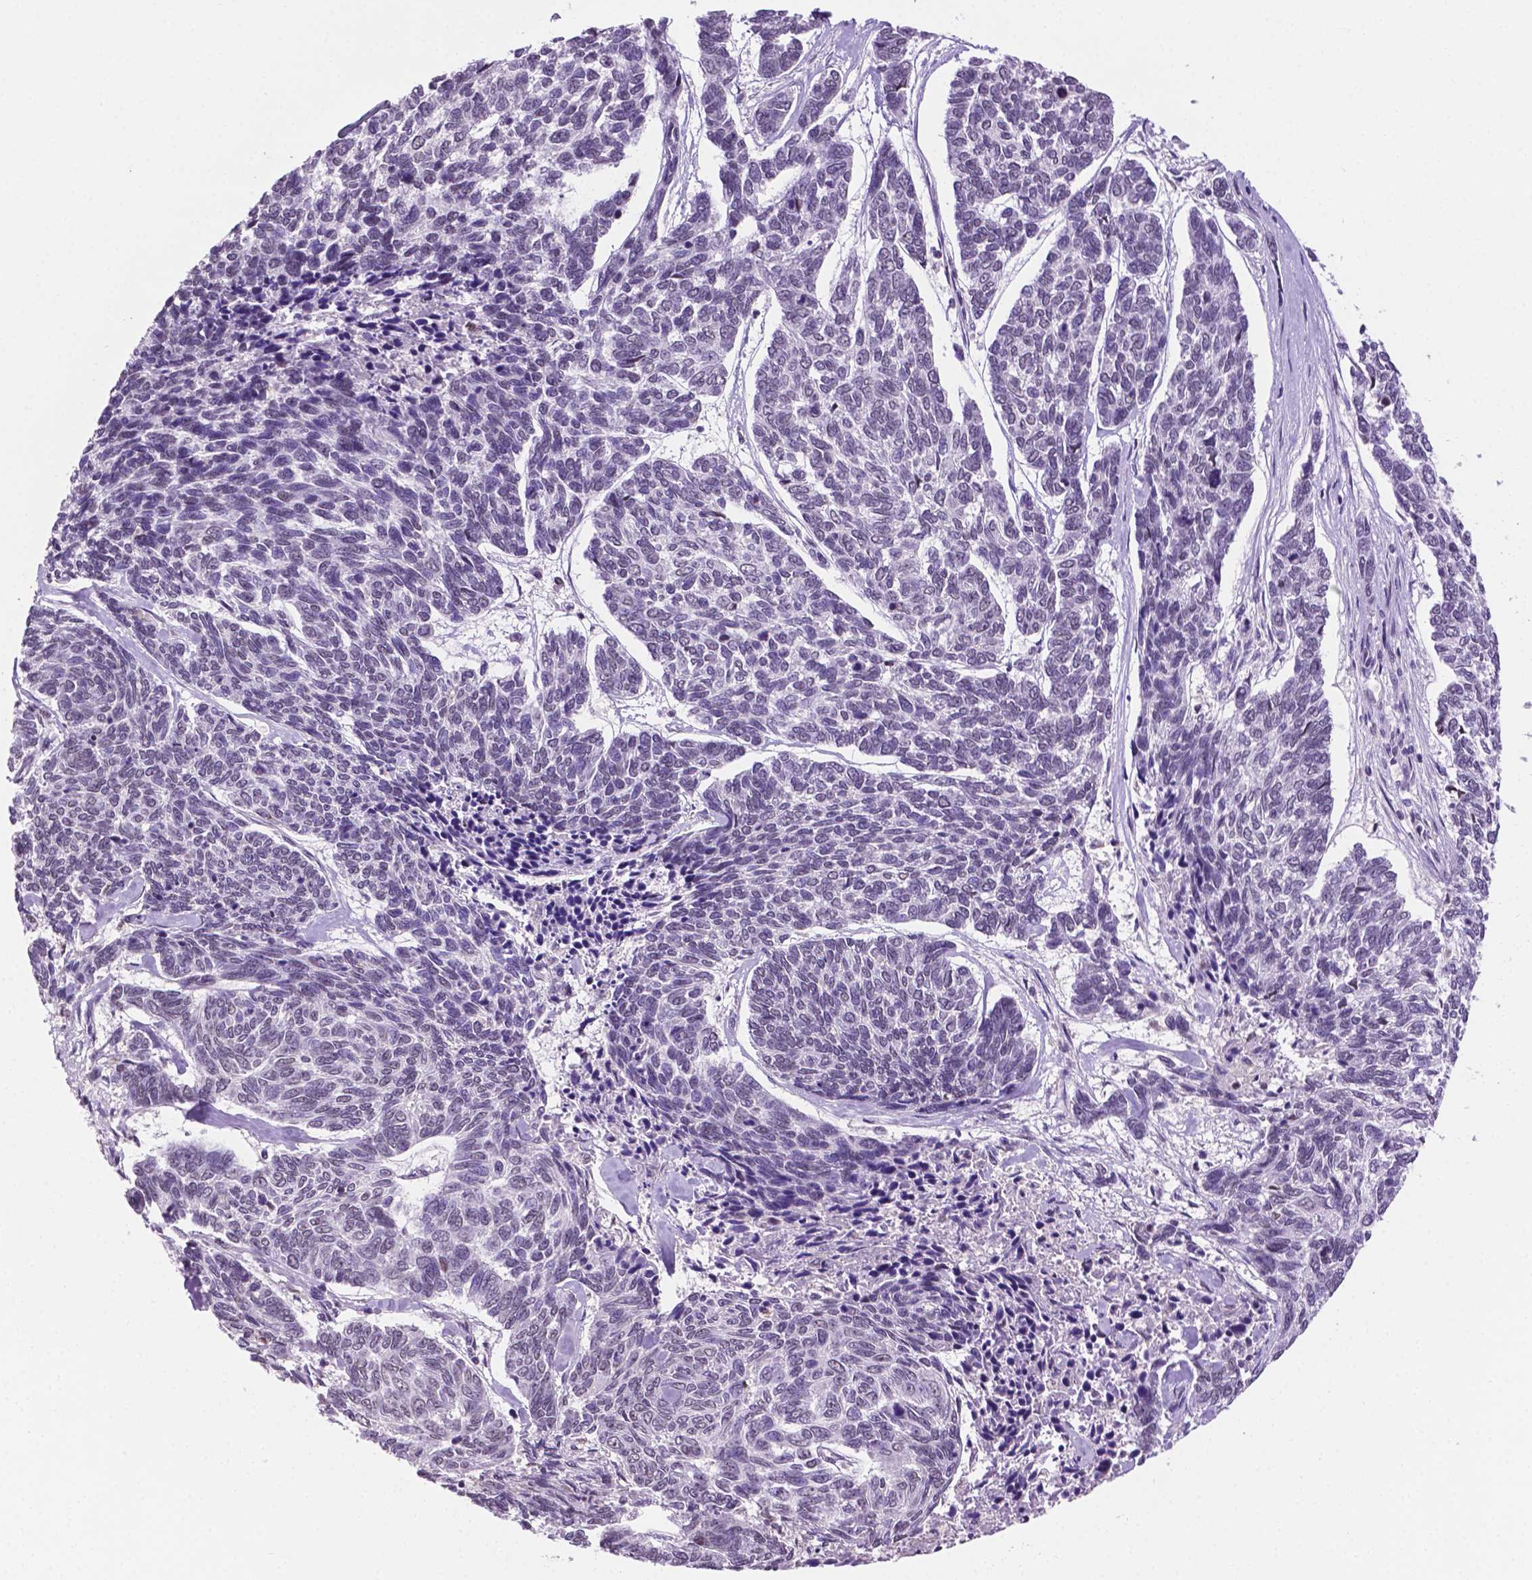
{"staining": {"intensity": "negative", "quantity": "none", "location": "none"}, "tissue": "skin cancer", "cell_type": "Tumor cells", "image_type": "cancer", "snomed": [{"axis": "morphology", "description": "Basal cell carcinoma"}, {"axis": "topography", "description": "Skin"}], "caption": "Tumor cells are negative for protein expression in human skin cancer (basal cell carcinoma).", "gene": "PTPN6", "patient": {"sex": "female", "age": 65}}